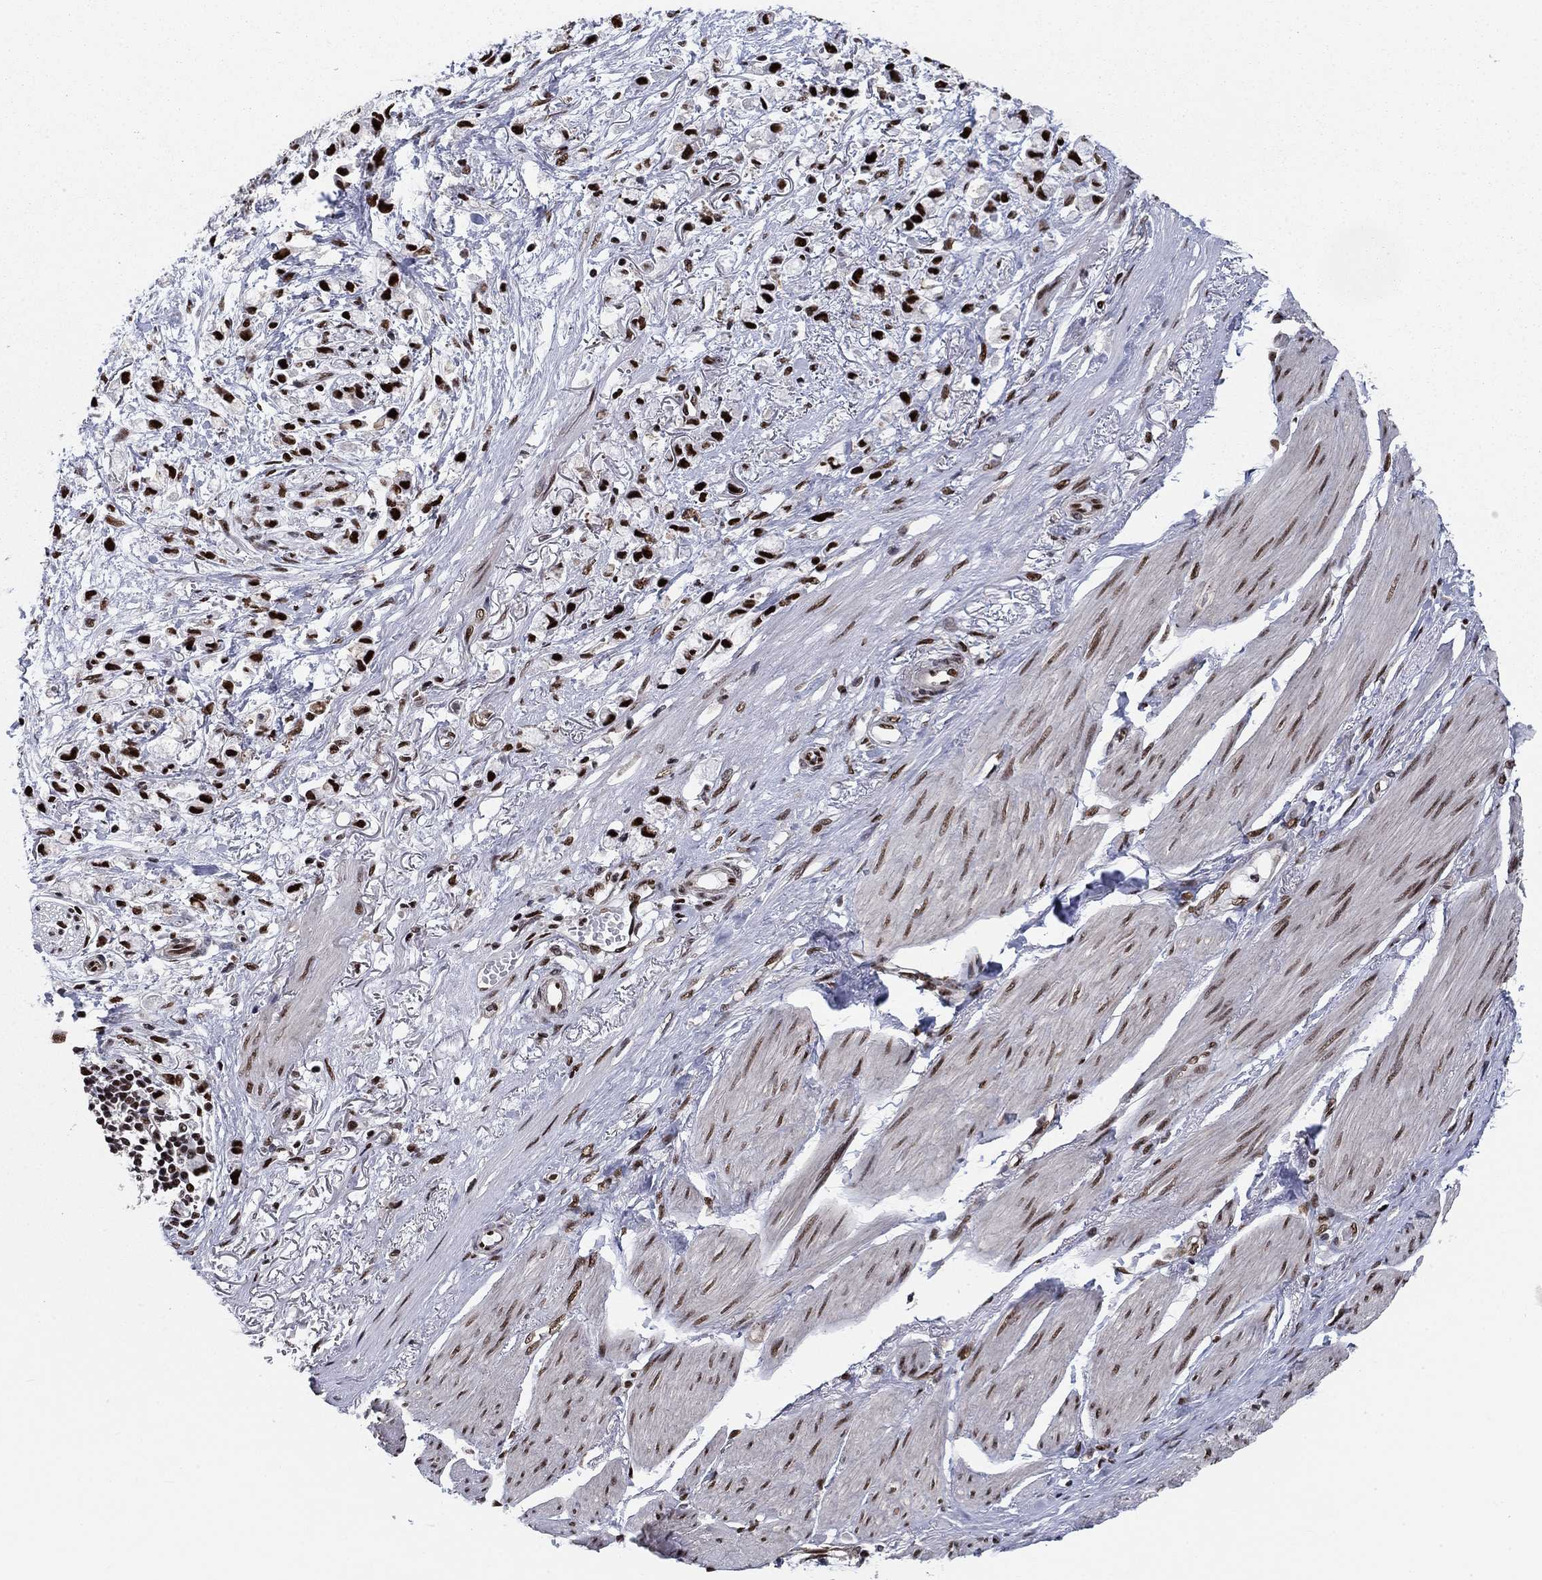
{"staining": {"intensity": "strong", "quantity": ">75%", "location": "nuclear"}, "tissue": "stomach cancer", "cell_type": "Tumor cells", "image_type": "cancer", "snomed": [{"axis": "morphology", "description": "Adenocarcinoma, NOS"}, {"axis": "topography", "description": "Stomach"}], "caption": "IHC staining of stomach cancer, which reveals high levels of strong nuclear positivity in approximately >75% of tumor cells indicating strong nuclear protein positivity. The staining was performed using DAB (3,3'-diaminobenzidine) (brown) for protein detection and nuclei were counterstained in hematoxylin (blue).", "gene": "RPRD1B", "patient": {"sex": "female", "age": 81}}